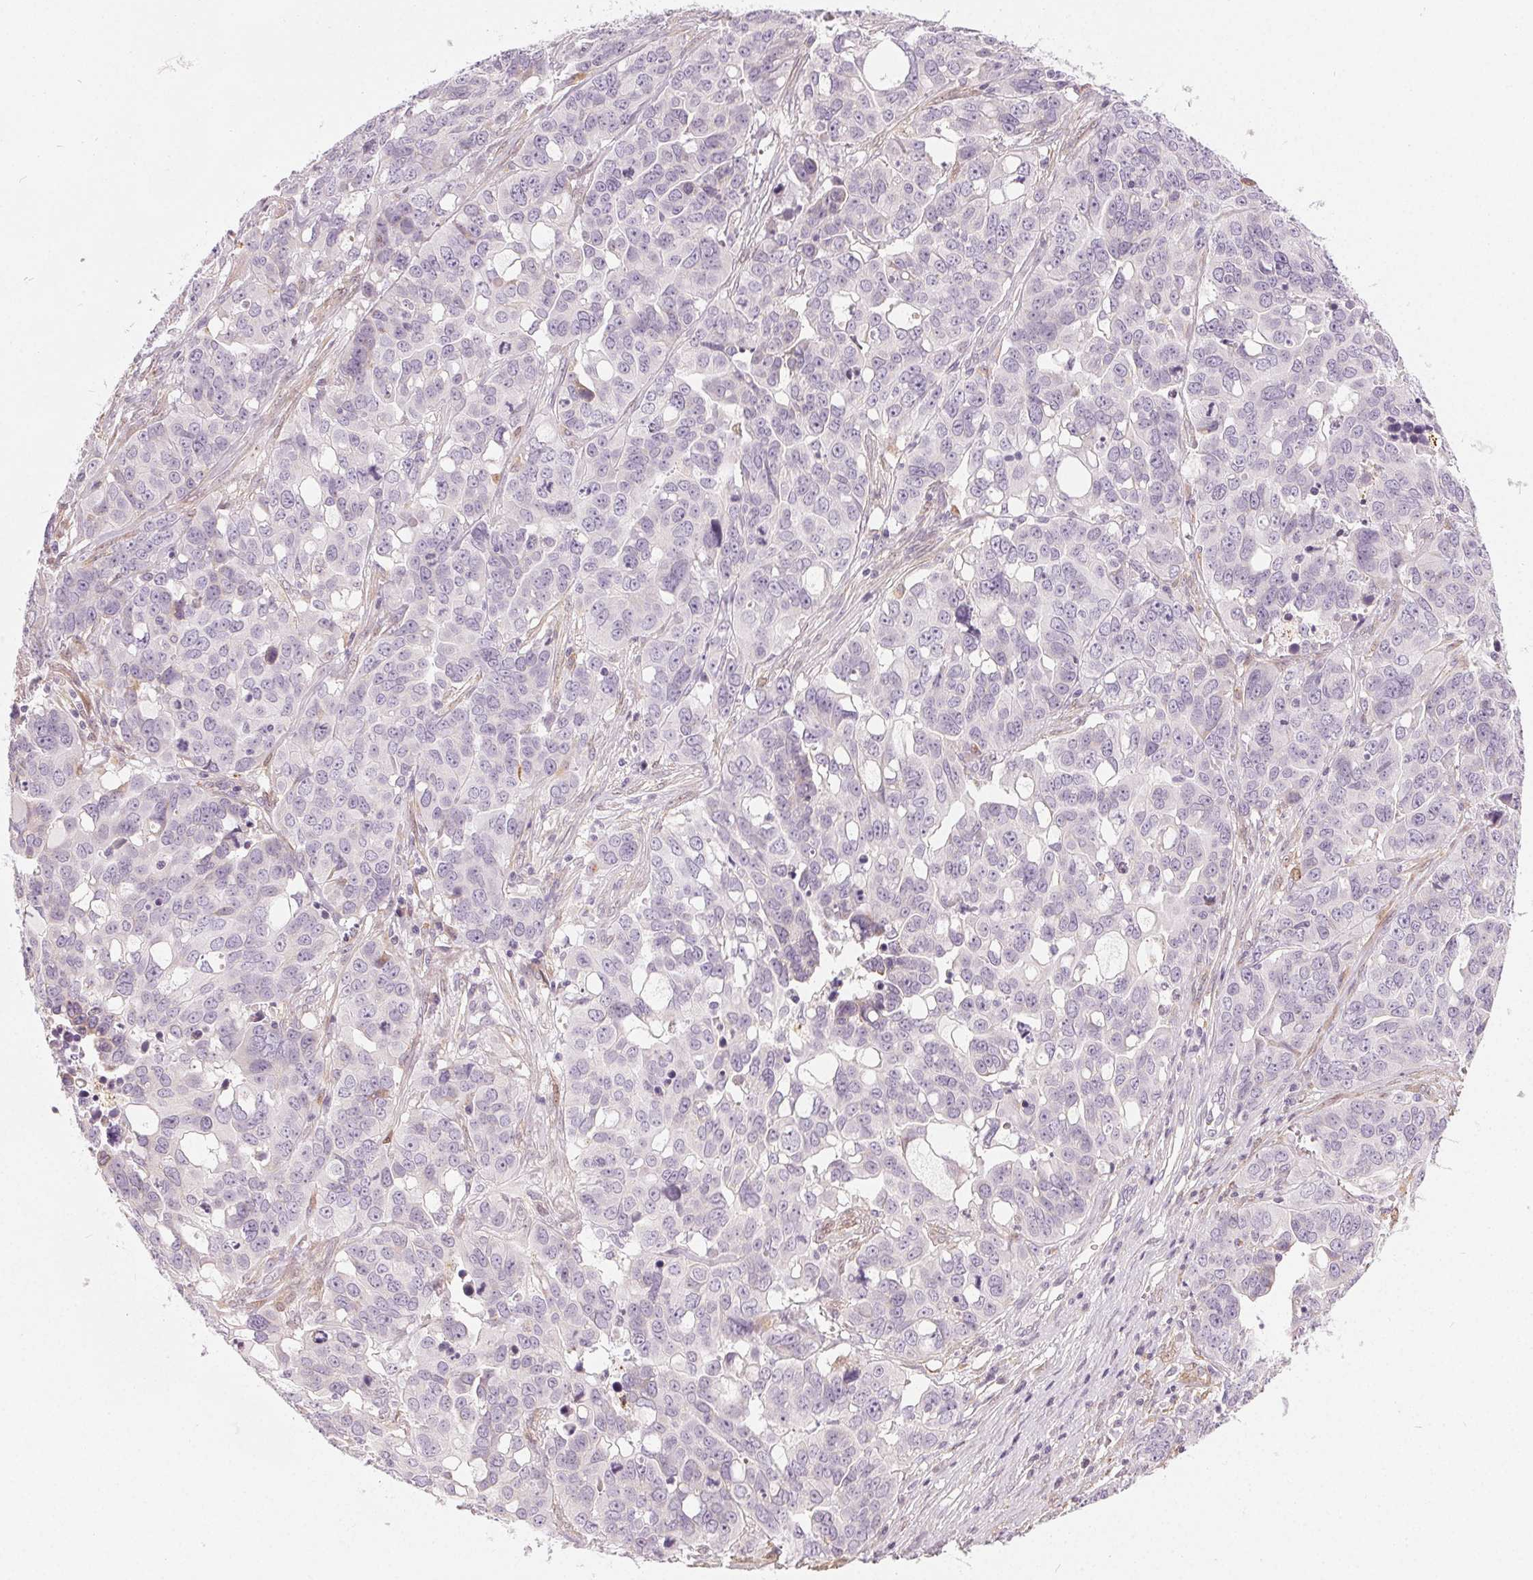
{"staining": {"intensity": "negative", "quantity": "none", "location": "none"}, "tissue": "ovarian cancer", "cell_type": "Tumor cells", "image_type": "cancer", "snomed": [{"axis": "morphology", "description": "Carcinoma, endometroid"}, {"axis": "topography", "description": "Ovary"}], "caption": "The micrograph shows no significant staining in tumor cells of ovarian endometroid carcinoma. (Brightfield microscopy of DAB immunohistochemistry (IHC) at high magnification).", "gene": "HOPX", "patient": {"sex": "female", "age": 78}}